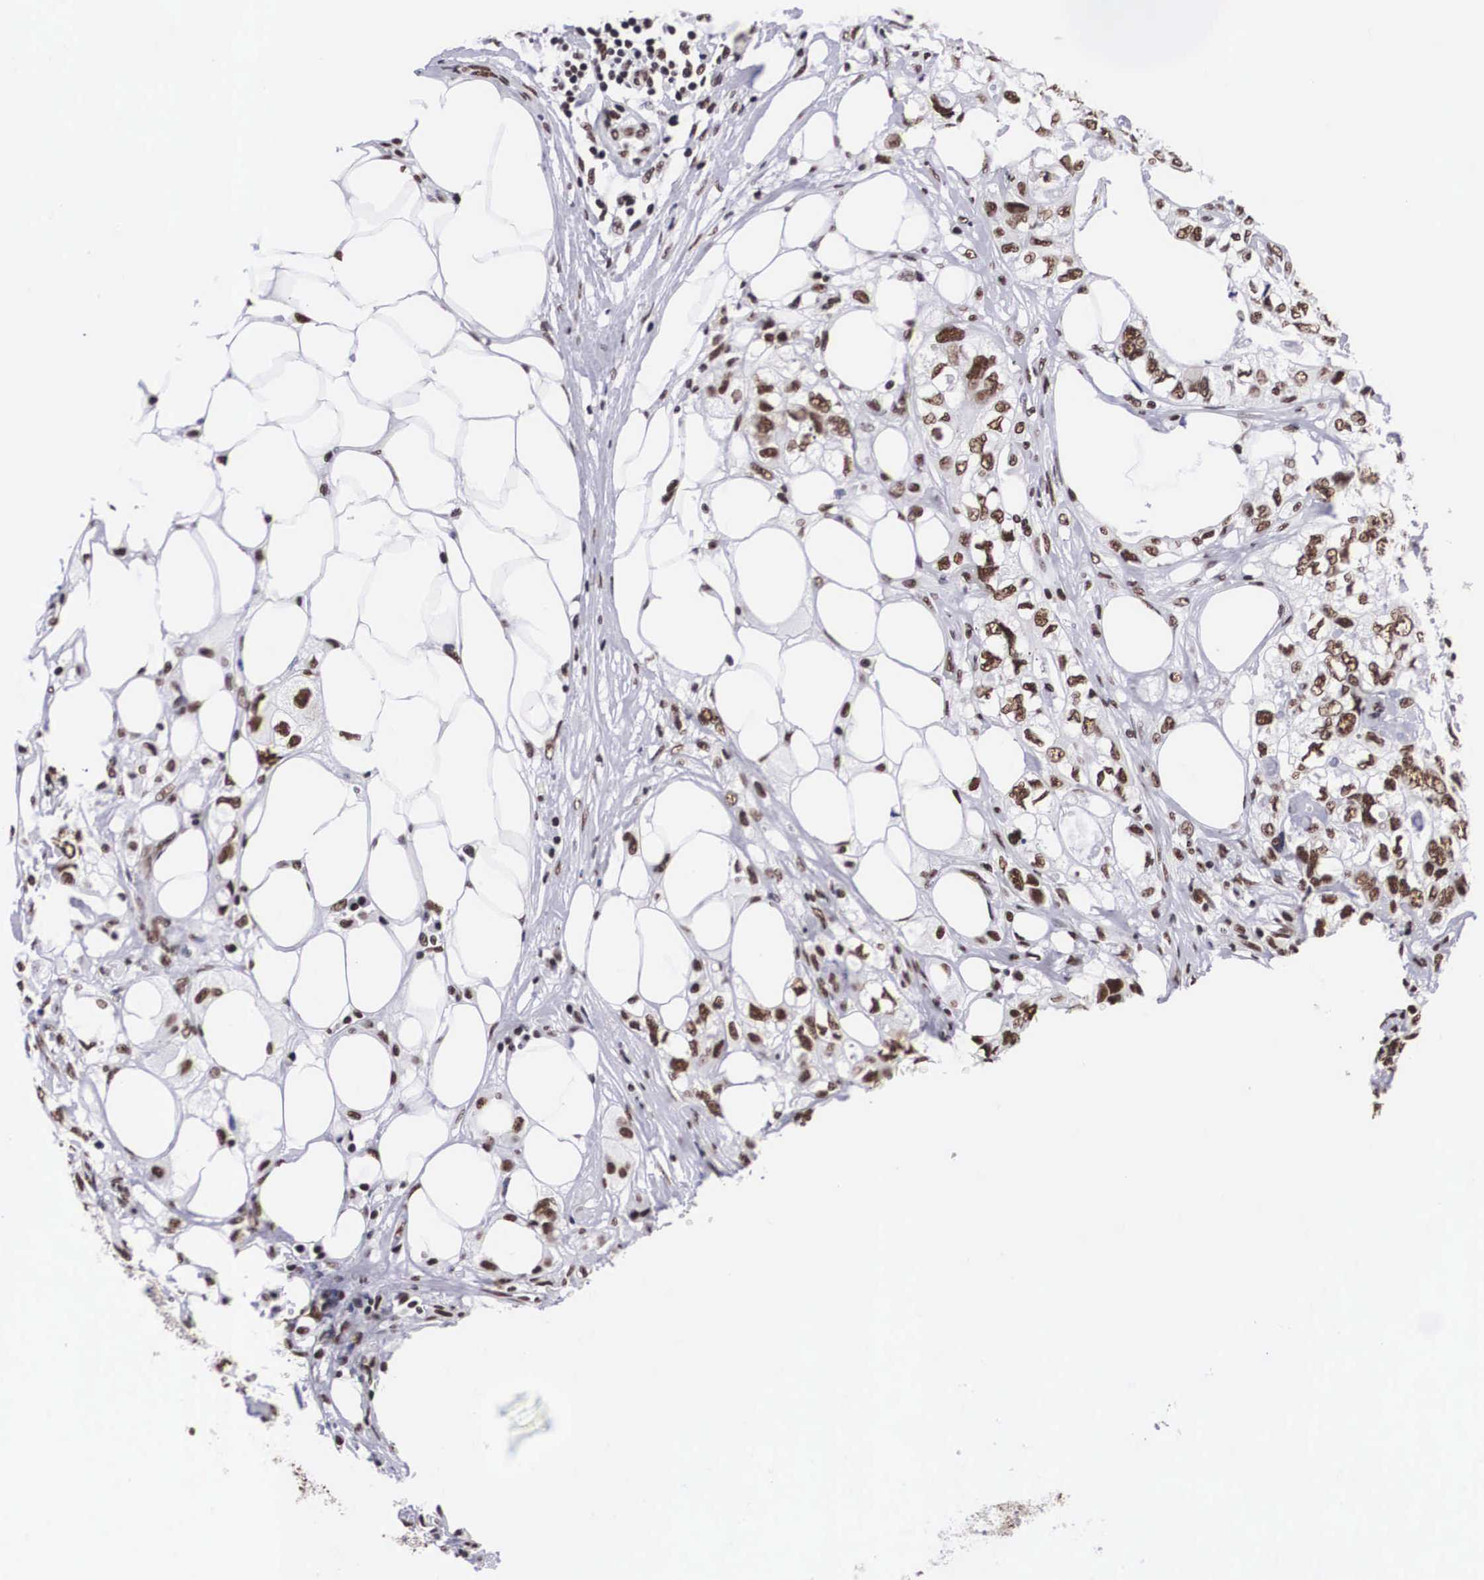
{"staining": {"intensity": "moderate", "quantity": ">75%", "location": "nuclear"}, "tissue": "colorectal cancer", "cell_type": "Tumor cells", "image_type": "cancer", "snomed": [{"axis": "morphology", "description": "Adenocarcinoma, NOS"}, {"axis": "topography", "description": "Rectum"}], "caption": "Tumor cells exhibit medium levels of moderate nuclear positivity in about >75% of cells in colorectal adenocarcinoma.", "gene": "SF3A1", "patient": {"sex": "female", "age": 57}}